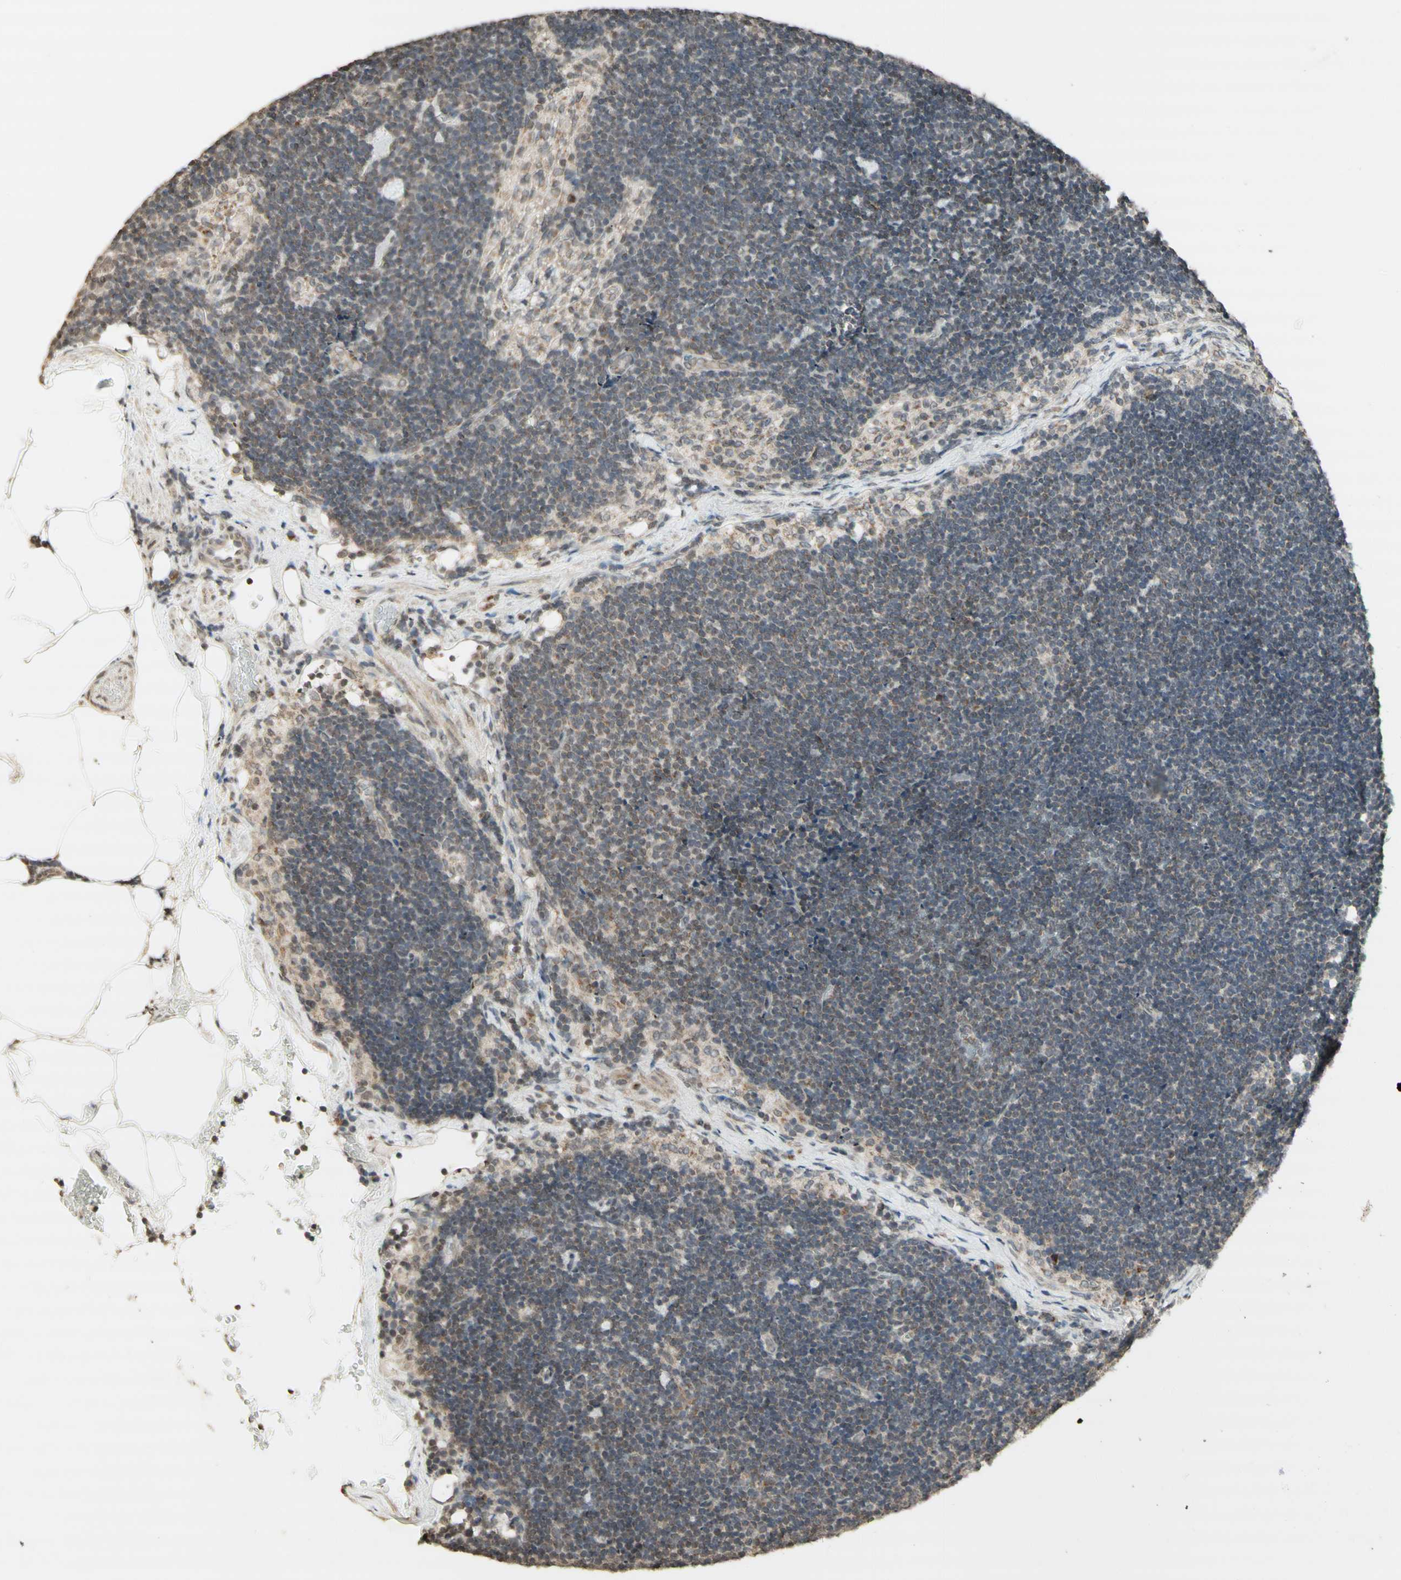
{"staining": {"intensity": "moderate", "quantity": "25%-75%", "location": "cytoplasmic/membranous"}, "tissue": "lymph node", "cell_type": "Germinal center cells", "image_type": "normal", "snomed": [{"axis": "morphology", "description": "Normal tissue, NOS"}, {"axis": "topography", "description": "Lymph node"}], "caption": "About 25%-75% of germinal center cells in unremarkable human lymph node demonstrate moderate cytoplasmic/membranous protein expression as visualized by brown immunohistochemical staining.", "gene": "CCNI", "patient": {"sex": "male", "age": 63}}